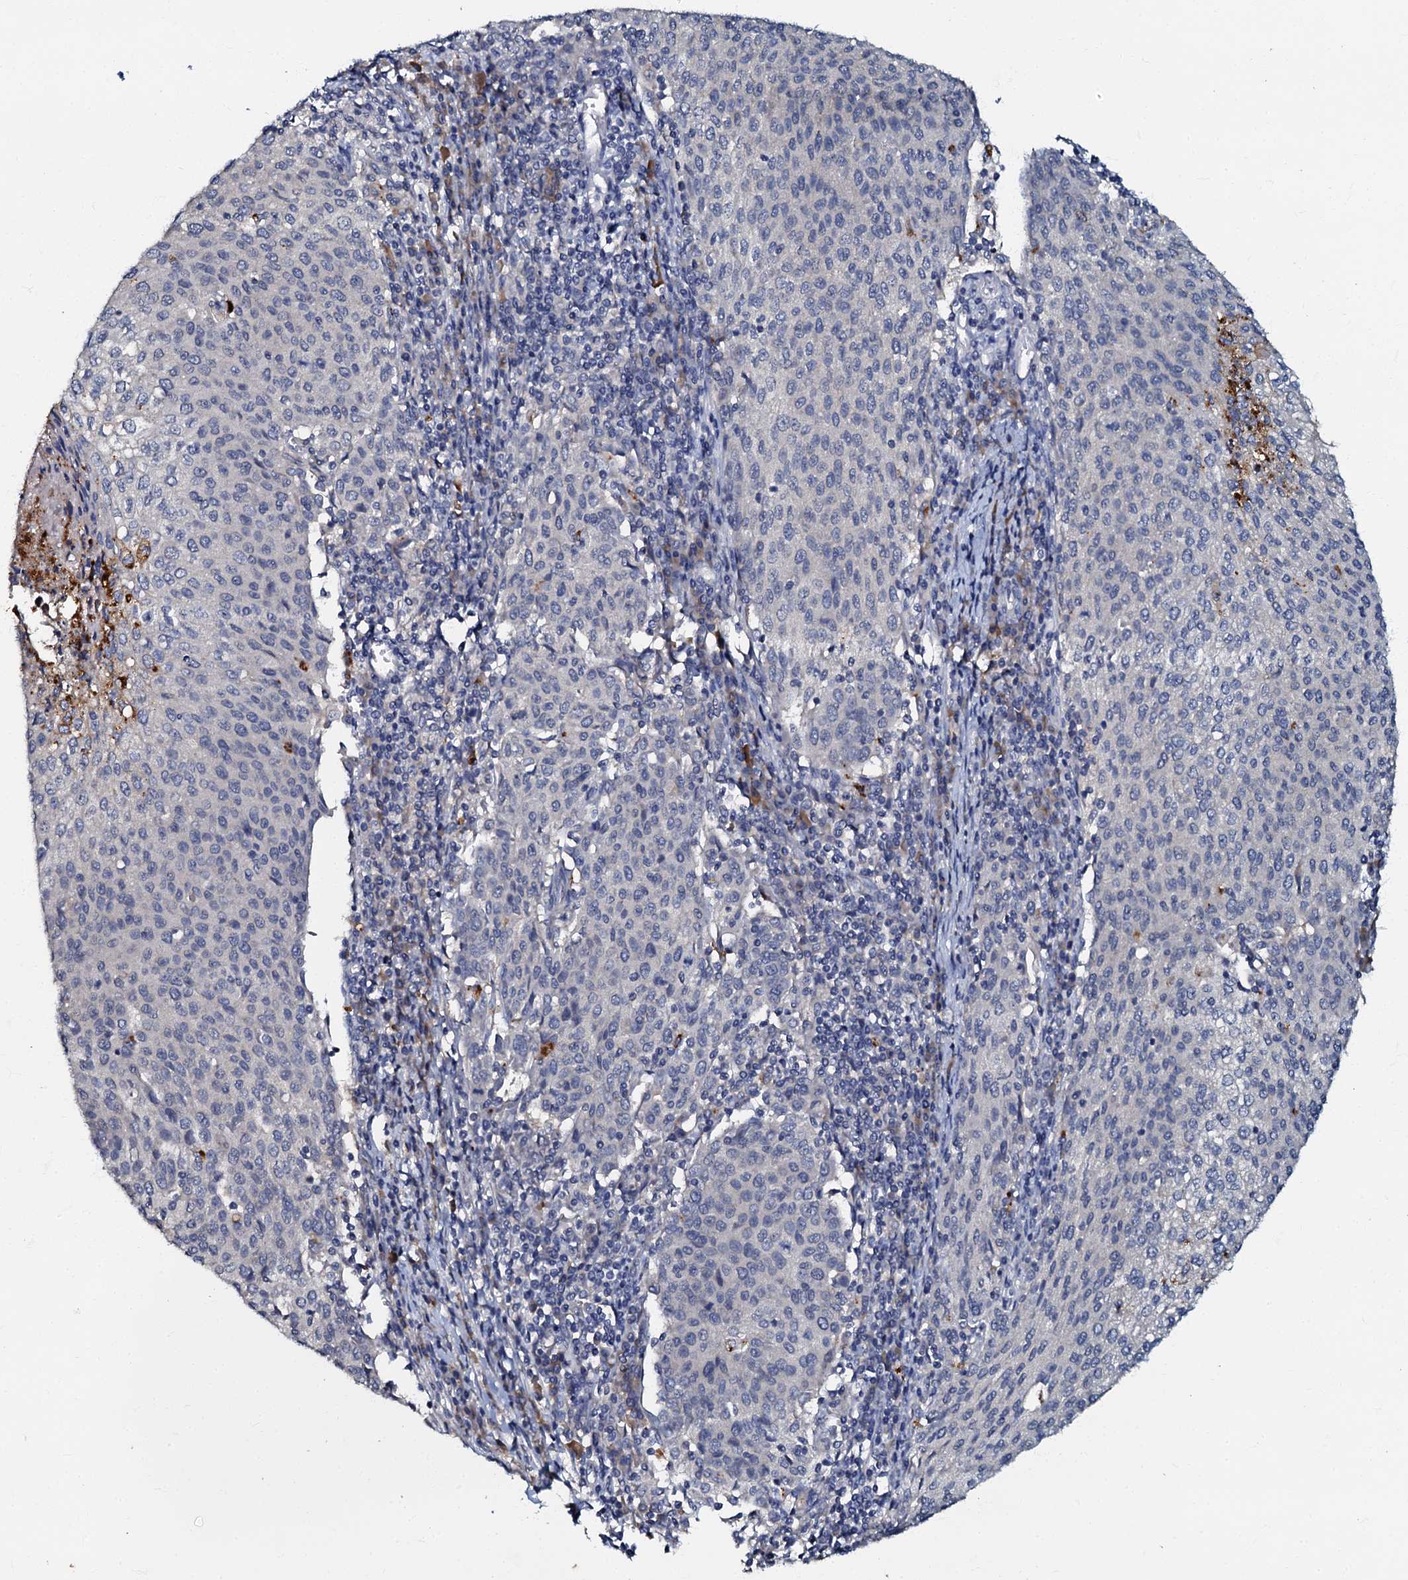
{"staining": {"intensity": "negative", "quantity": "none", "location": "none"}, "tissue": "cervical cancer", "cell_type": "Tumor cells", "image_type": "cancer", "snomed": [{"axis": "morphology", "description": "Squamous cell carcinoma, NOS"}, {"axis": "topography", "description": "Cervix"}], "caption": "Immunohistochemical staining of cervical cancer (squamous cell carcinoma) exhibits no significant staining in tumor cells.", "gene": "OLAH", "patient": {"sex": "female", "age": 46}}